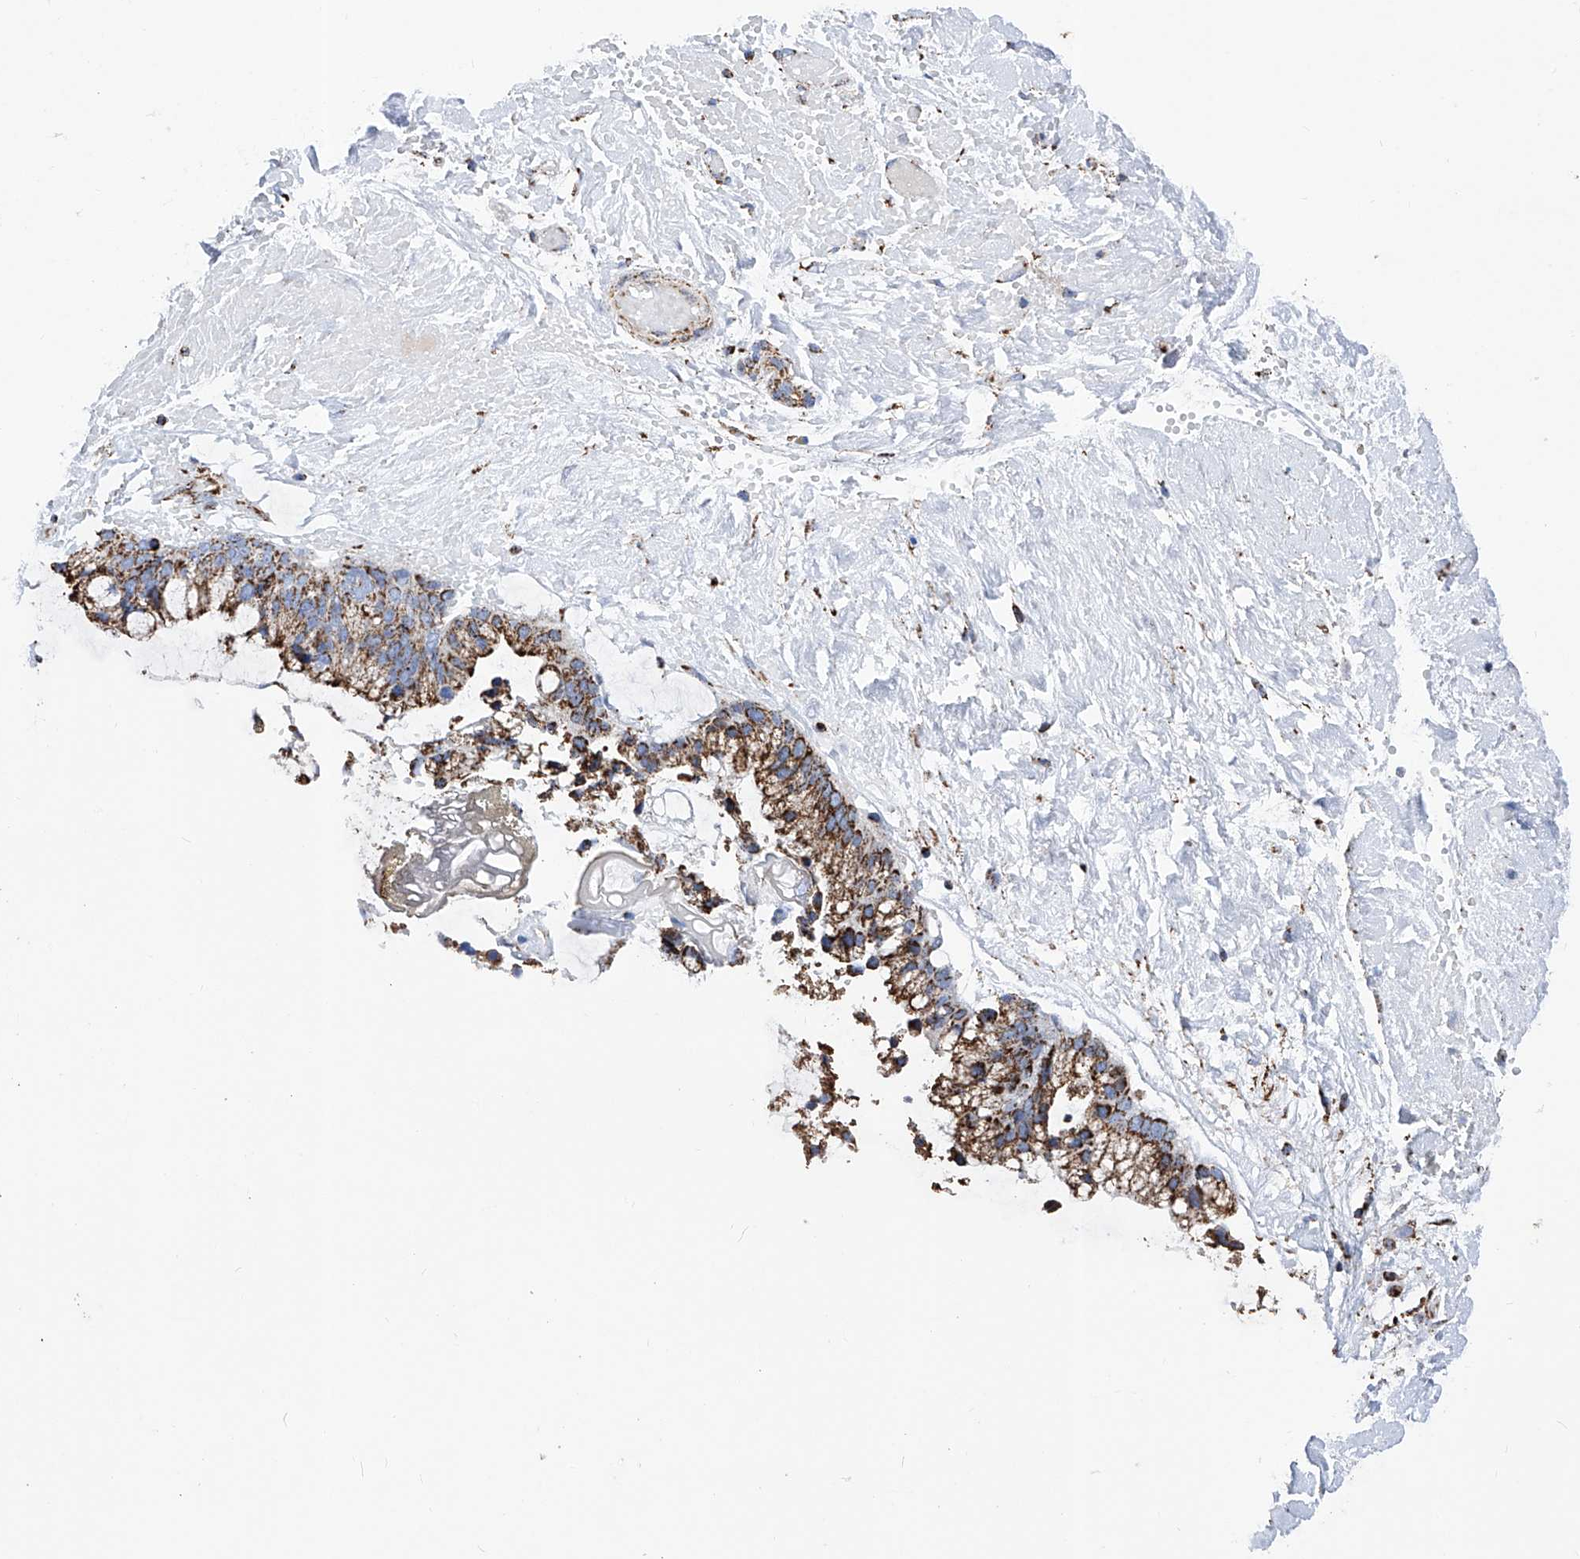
{"staining": {"intensity": "strong", "quantity": ">75%", "location": "cytoplasmic/membranous"}, "tissue": "ovarian cancer", "cell_type": "Tumor cells", "image_type": "cancer", "snomed": [{"axis": "morphology", "description": "Cystadenocarcinoma, mucinous, NOS"}, {"axis": "topography", "description": "Ovary"}], "caption": "This is an image of IHC staining of mucinous cystadenocarcinoma (ovarian), which shows strong expression in the cytoplasmic/membranous of tumor cells.", "gene": "ATP5PF", "patient": {"sex": "female", "age": 39}}